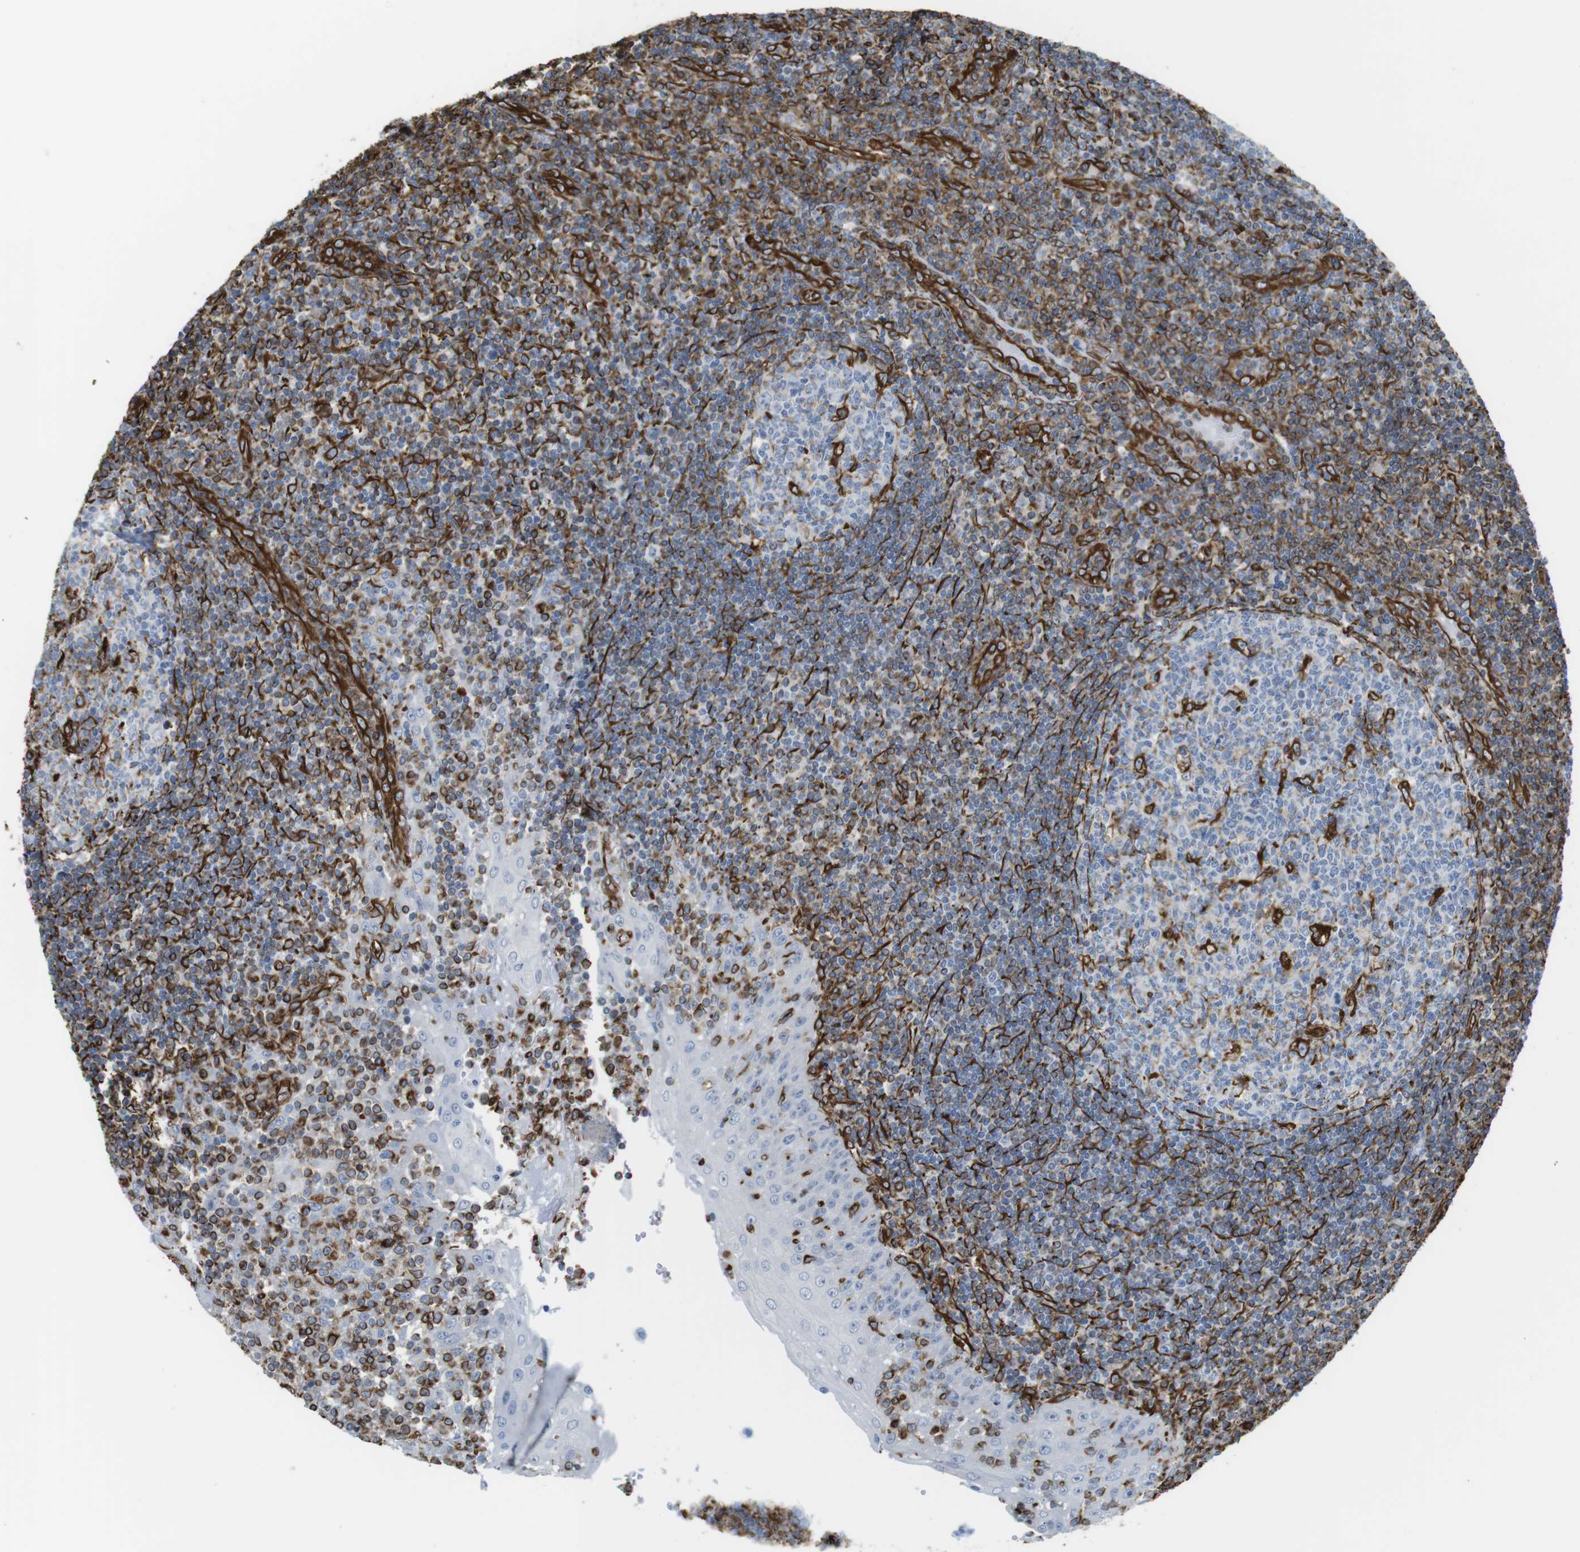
{"staining": {"intensity": "strong", "quantity": "<25%", "location": "cytoplasmic/membranous"}, "tissue": "tonsil", "cell_type": "Germinal center cells", "image_type": "normal", "snomed": [{"axis": "morphology", "description": "Normal tissue, NOS"}, {"axis": "topography", "description": "Tonsil"}], "caption": "An image showing strong cytoplasmic/membranous staining in approximately <25% of germinal center cells in benign tonsil, as visualized by brown immunohistochemical staining.", "gene": "RALGPS1", "patient": {"sex": "female", "age": 40}}